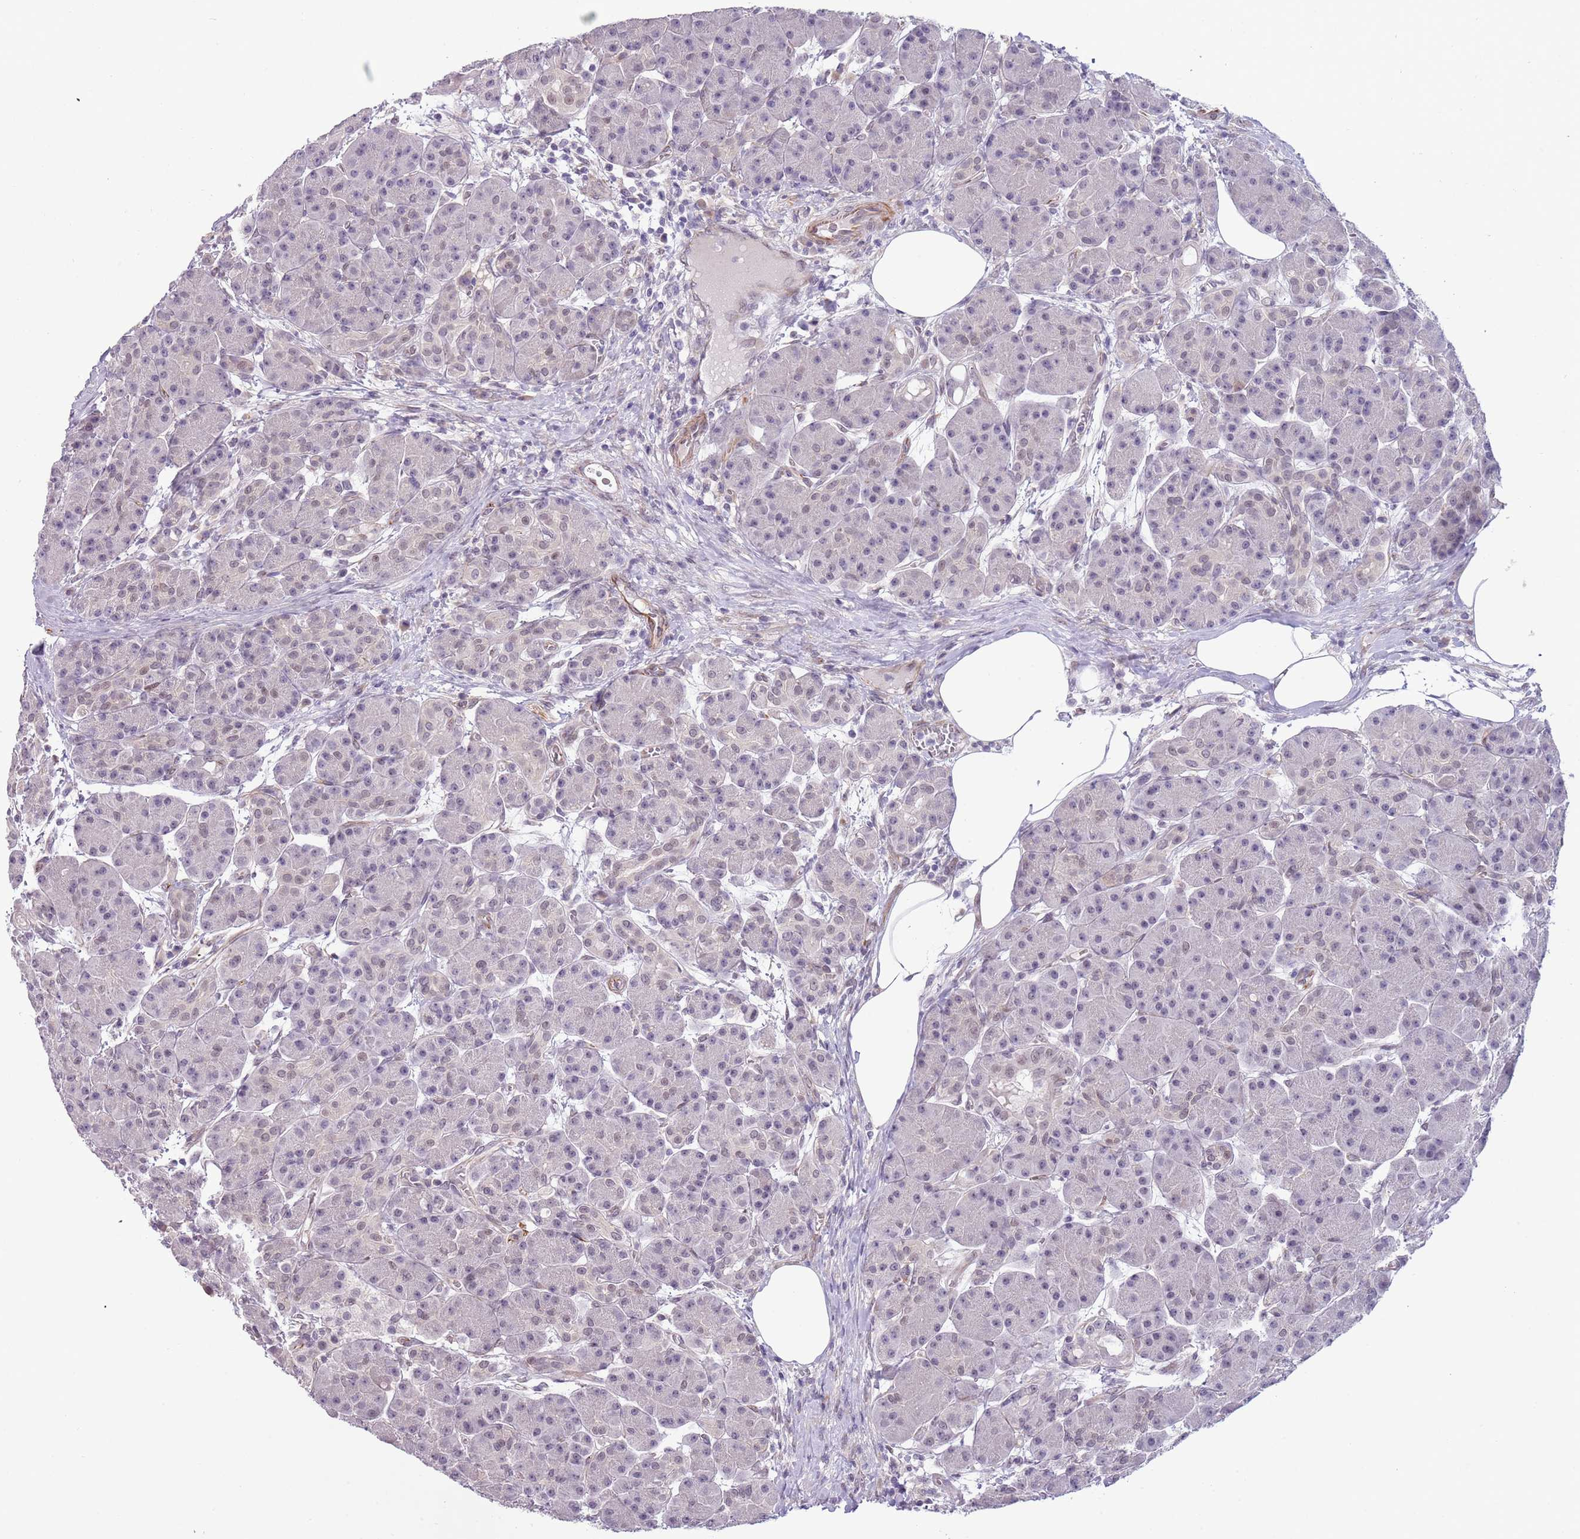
{"staining": {"intensity": "negative", "quantity": "none", "location": "none"}, "tissue": "pancreas", "cell_type": "Exocrine glandular cells", "image_type": "normal", "snomed": [{"axis": "morphology", "description": "Normal tissue, NOS"}, {"axis": "topography", "description": "Pancreas"}], "caption": "Pancreas was stained to show a protein in brown. There is no significant staining in exocrine glandular cells. Brightfield microscopy of immunohistochemistry stained with DAB (brown) and hematoxylin (blue), captured at high magnification.", "gene": "ENSG00000271254", "patient": {"sex": "male", "age": 63}}